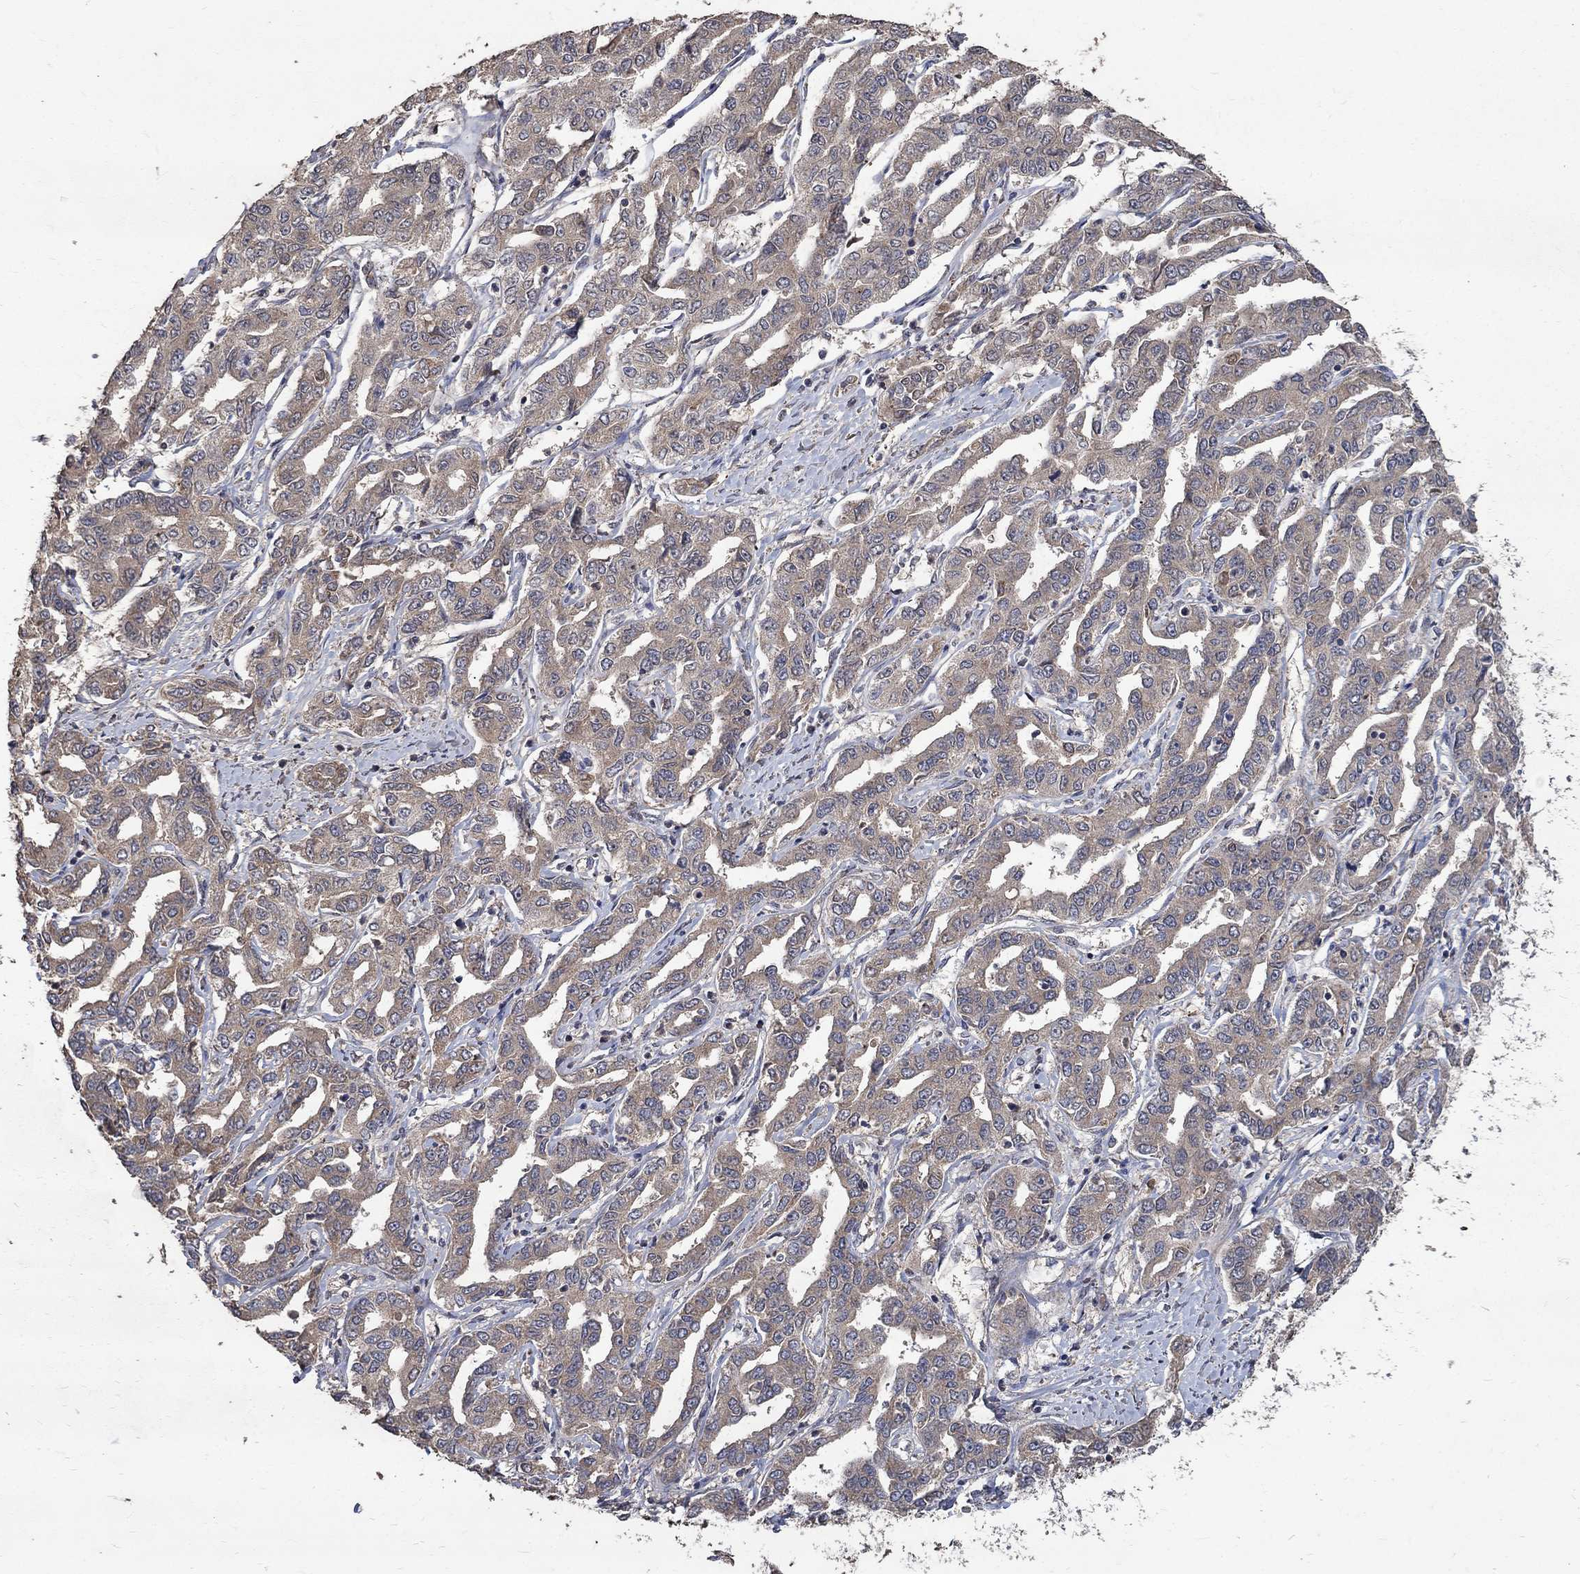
{"staining": {"intensity": "weak", "quantity": "25%-75%", "location": "cytoplasmic/membranous"}, "tissue": "liver cancer", "cell_type": "Tumor cells", "image_type": "cancer", "snomed": [{"axis": "morphology", "description": "Cholangiocarcinoma"}, {"axis": "topography", "description": "Liver"}], "caption": "Cholangiocarcinoma (liver) stained for a protein (brown) demonstrates weak cytoplasmic/membranous positive expression in about 25%-75% of tumor cells.", "gene": "C17orf75", "patient": {"sex": "male", "age": 59}}